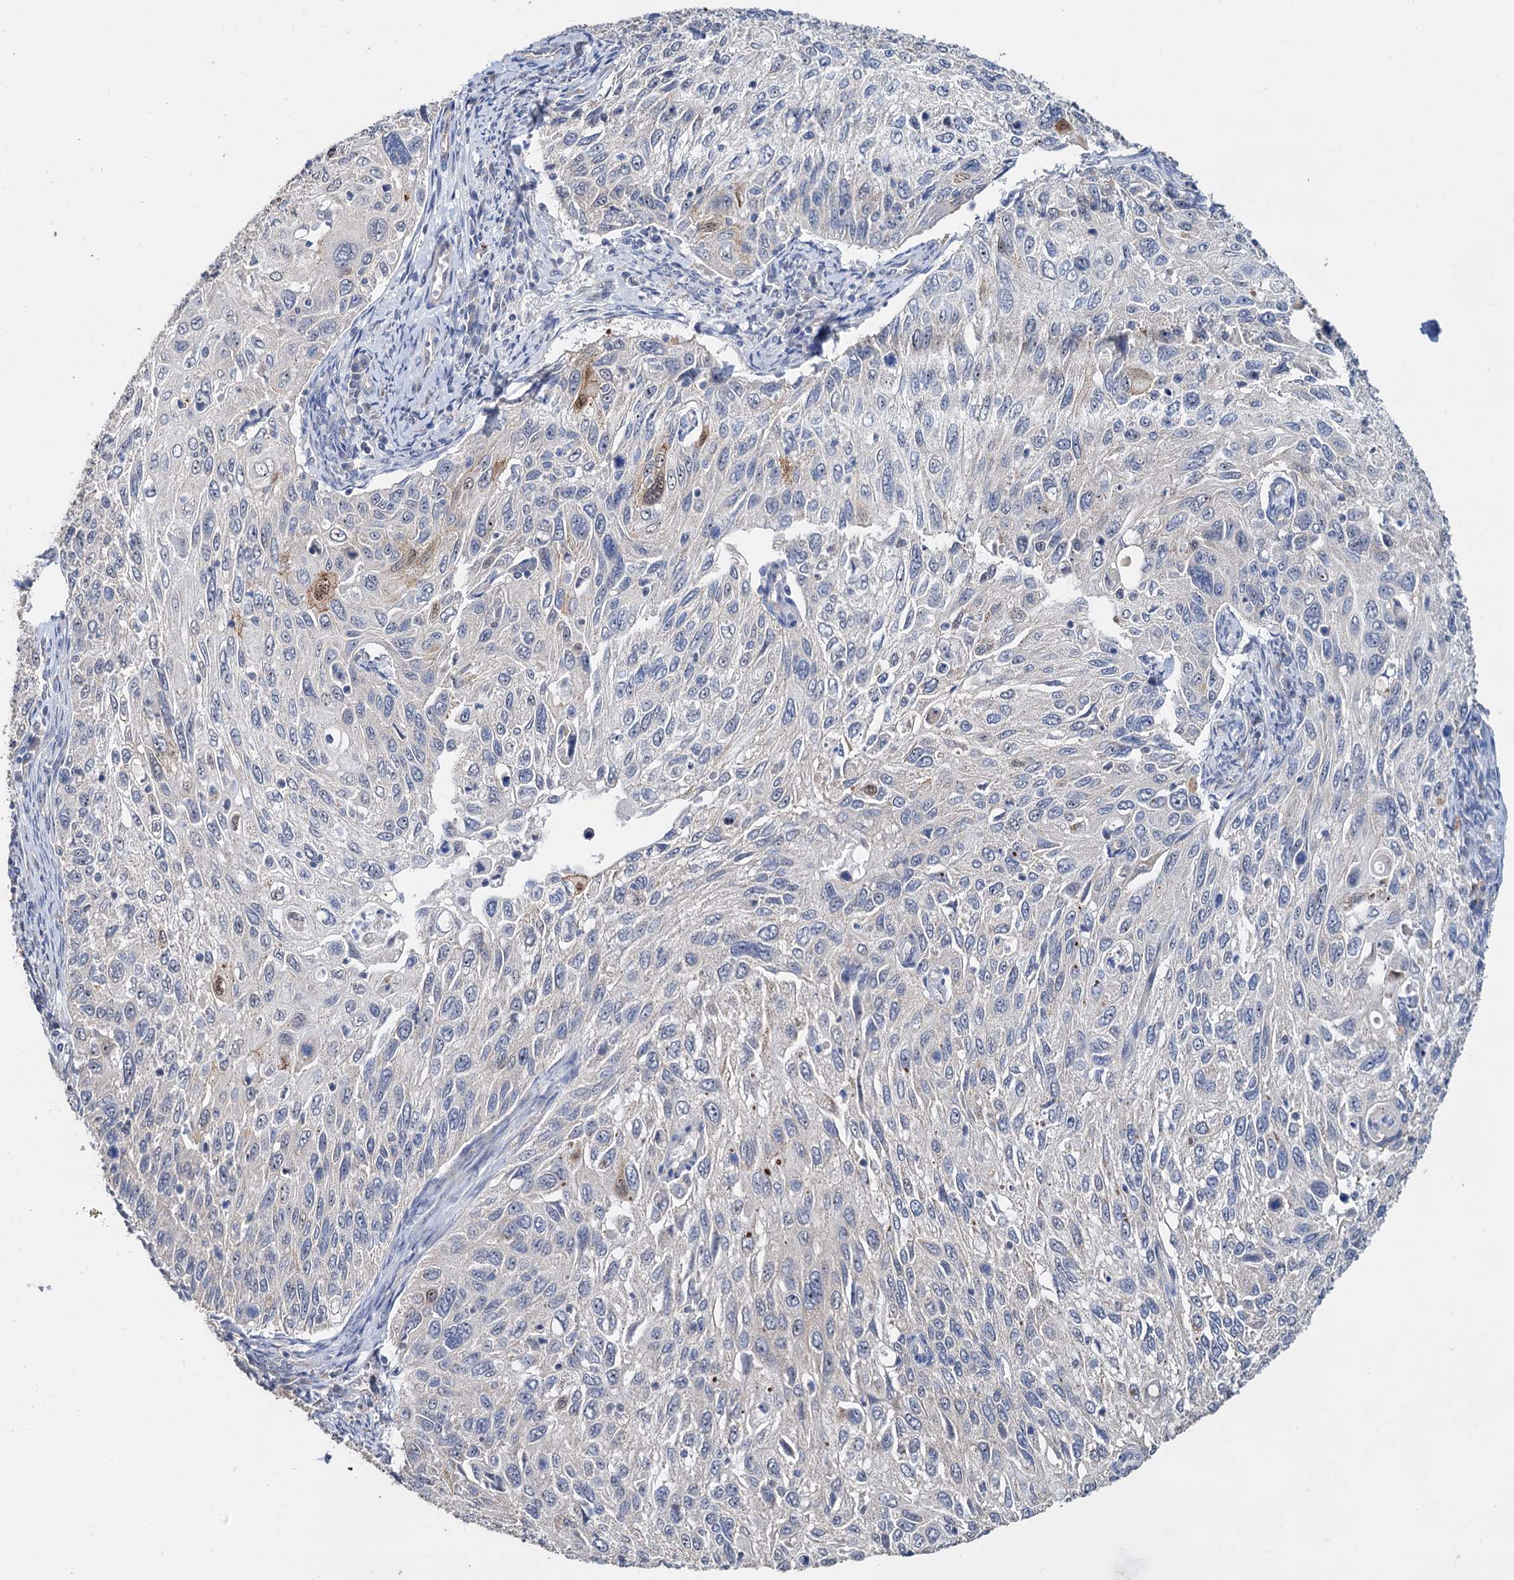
{"staining": {"intensity": "negative", "quantity": "none", "location": "none"}, "tissue": "cervical cancer", "cell_type": "Tumor cells", "image_type": "cancer", "snomed": [{"axis": "morphology", "description": "Squamous cell carcinoma, NOS"}, {"axis": "topography", "description": "Cervix"}], "caption": "The image shows no staining of tumor cells in cervical squamous cell carcinoma.", "gene": "C2CD3", "patient": {"sex": "female", "age": 70}}